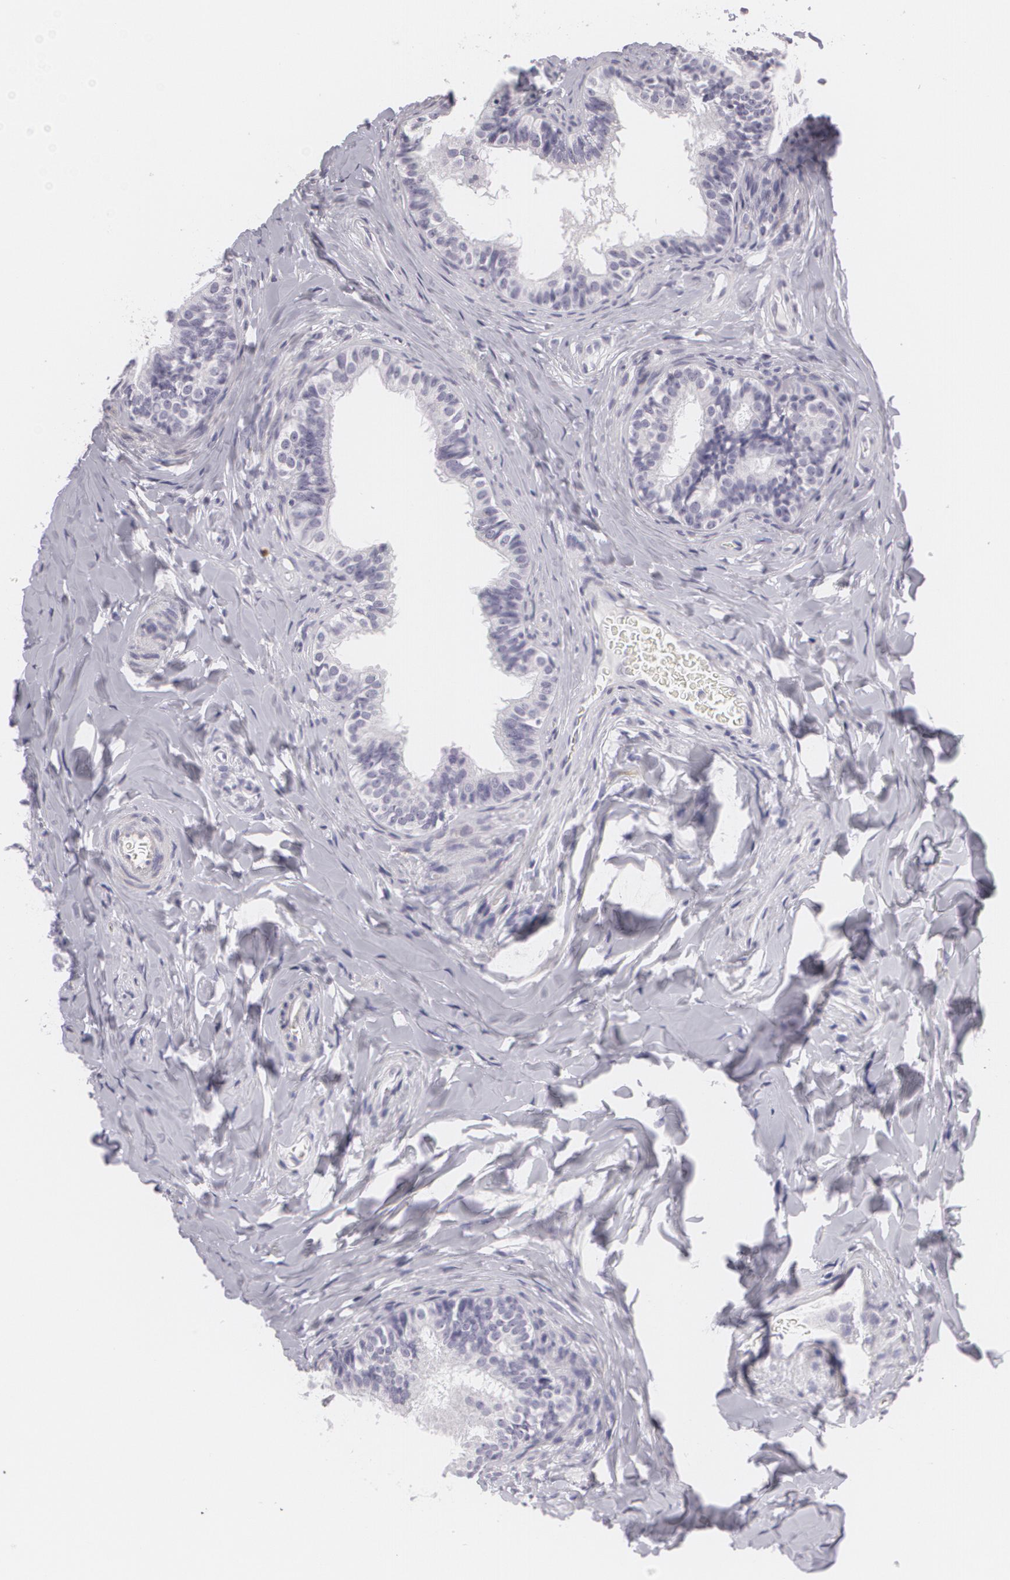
{"staining": {"intensity": "negative", "quantity": "none", "location": "none"}, "tissue": "epididymis", "cell_type": "Glandular cells", "image_type": "normal", "snomed": [{"axis": "morphology", "description": "Normal tissue, NOS"}, {"axis": "topography", "description": "Epididymis"}], "caption": "This is a histopathology image of immunohistochemistry staining of normal epididymis, which shows no positivity in glandular cells. (DAB (3,3'-diaminobenzidine) immunohistochemistry with hematoxylin counter stain).", "gene": "MAP2", "patient": {"sex": "male", "age": 26}}